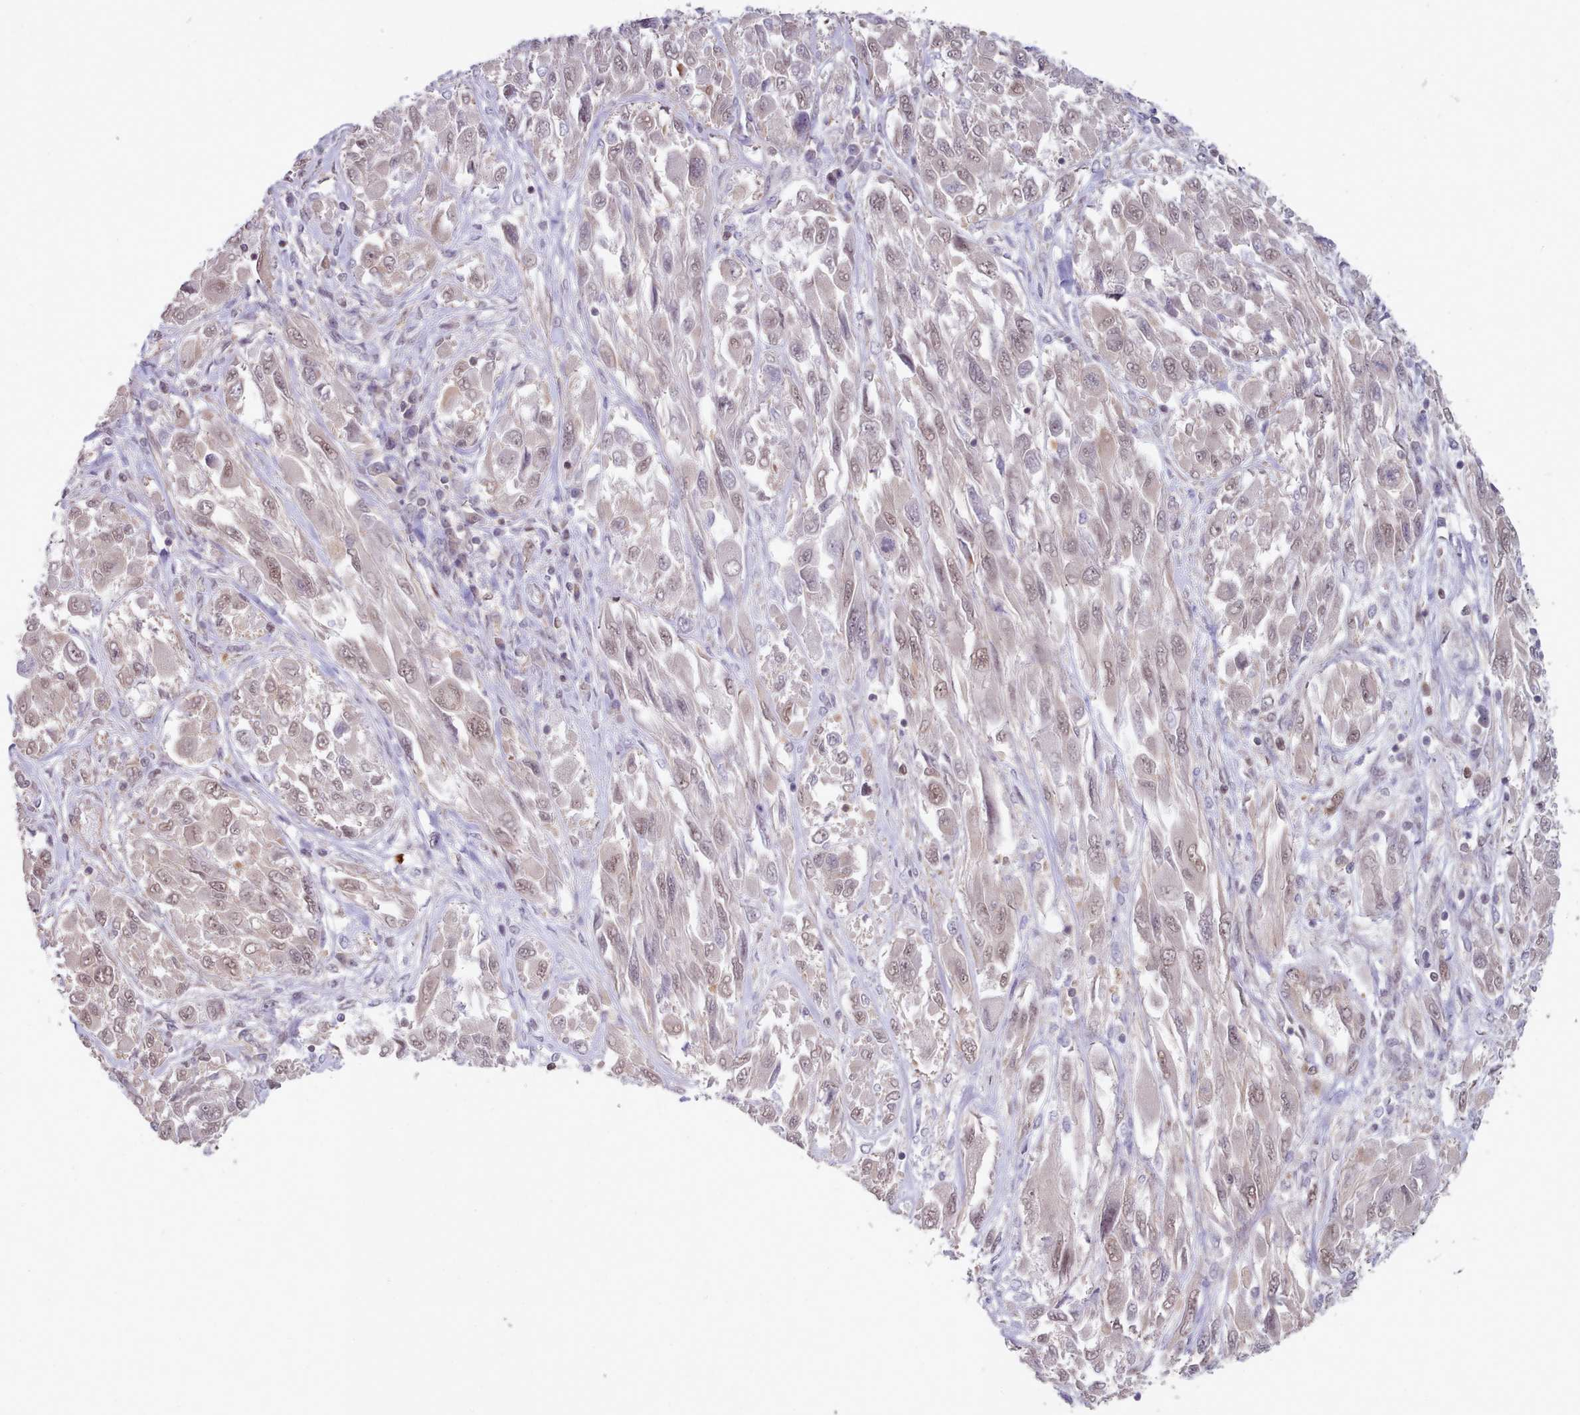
{"staining": {"intensity": "weak", "quantity": "<25%", "location": "nuclear"}, "tissue": "melanoma", "cell_type": "Tumor cells", "image_type": "cancer", "snomed": [{"axis": "morphology", "description": "Malignant melanoma, NOS"}, {"axis": "topography", "description": "Skin"}], "caption": "Malignant melanoma was stained to show a protein in brown. There is no significant staining in tumor cells.", "gene": "CES3", "patient": {"sex": "female", "age": 91}}